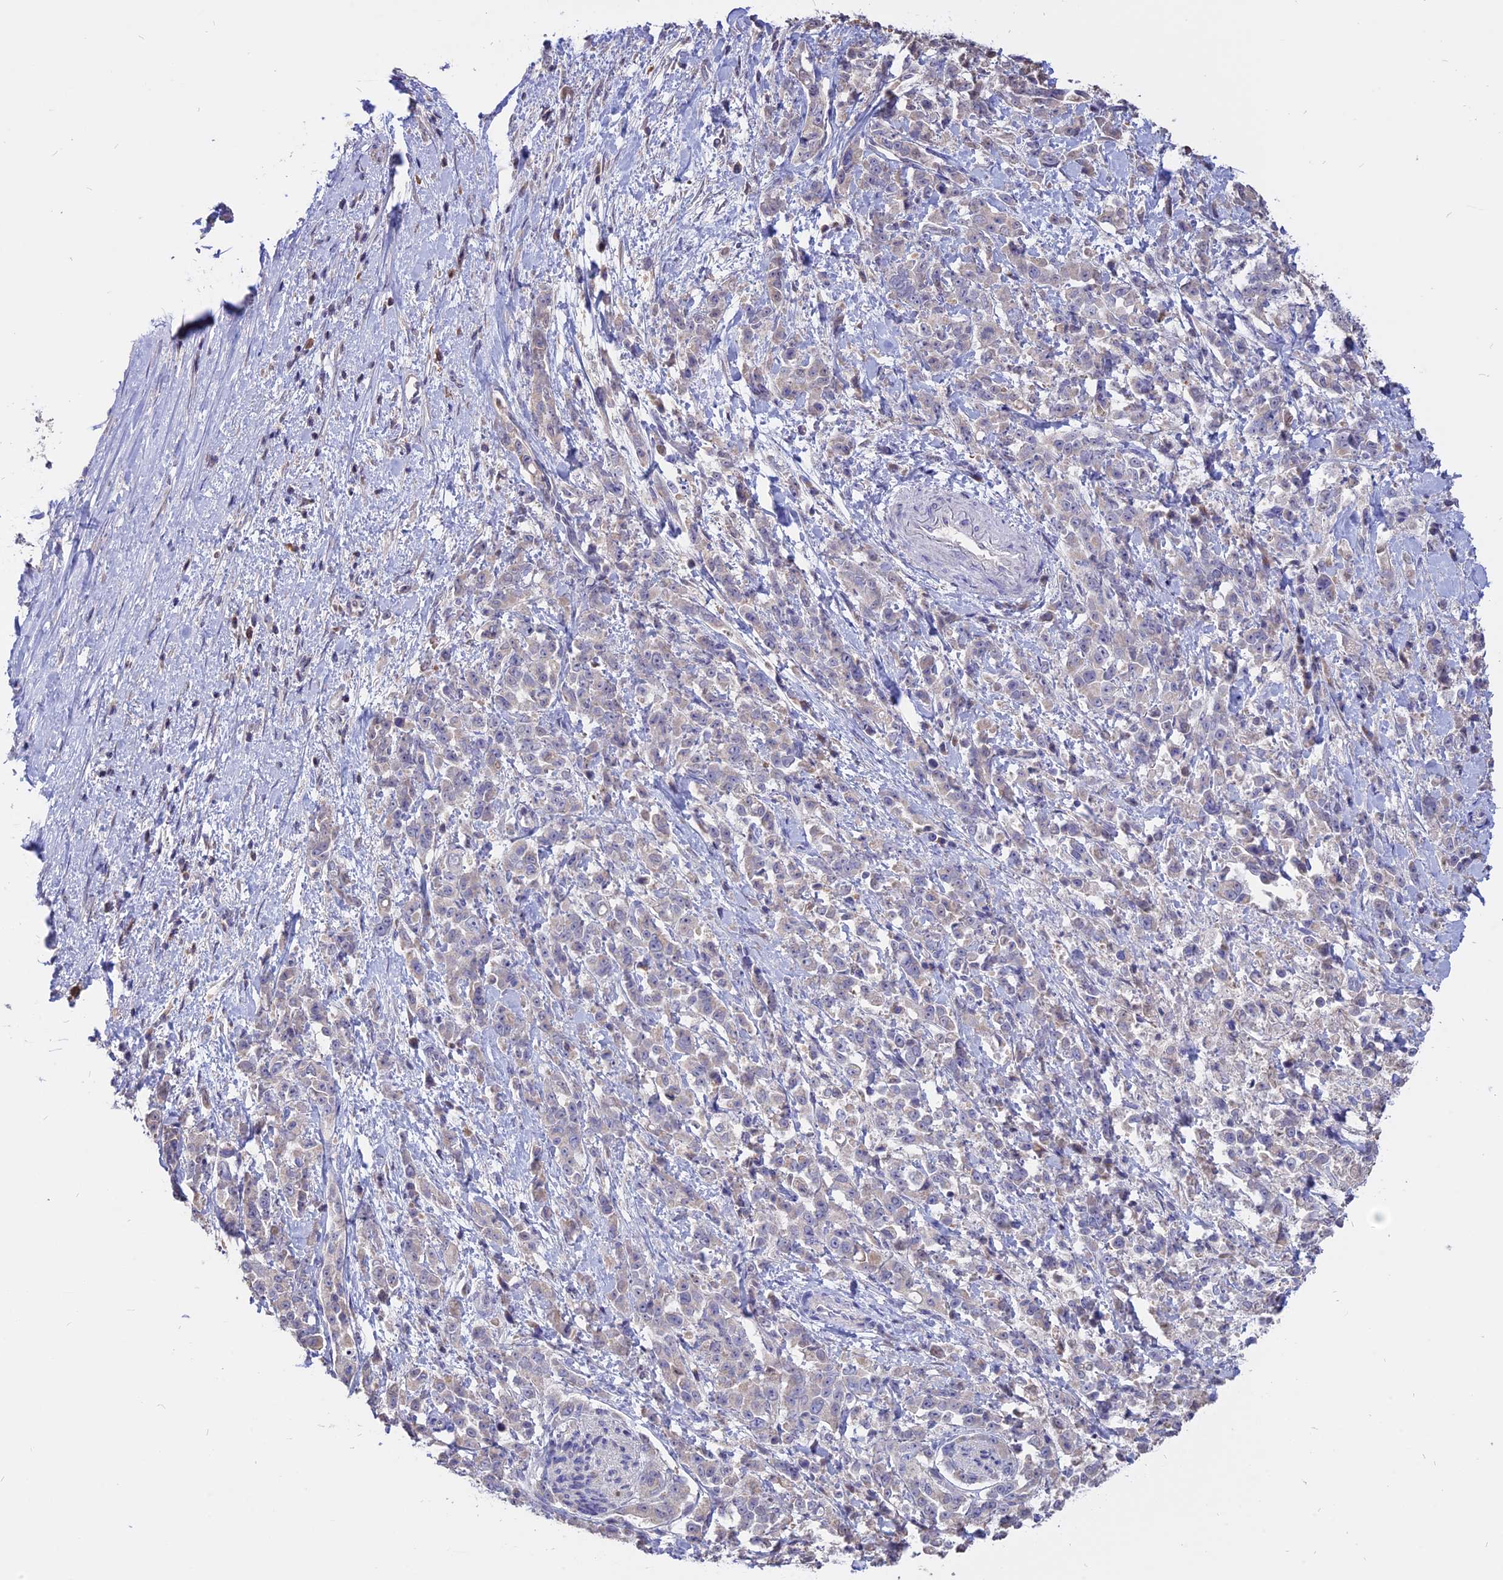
{"staining": {"intensity": "negative", "quantity": "none", "location": "none"}, "tissue": "pancreatic cancer", "cell_type": "Tumor cells", "image_type": "cancer", "snomed": [{"axis": "morphology", "description": "Normal tissue, NOS"}, {"axis": "morphology", "description": "Adenocarcinoma, NOS"}, {"axis": "topography", "description": "Pancreas"}], "caption": "Immunohistochemical staining of human pancreatic cancer shows no significant positivity in tumor cells.", "gene": "CARMIL2", "patient": {"sex": "female", "age": 64}}